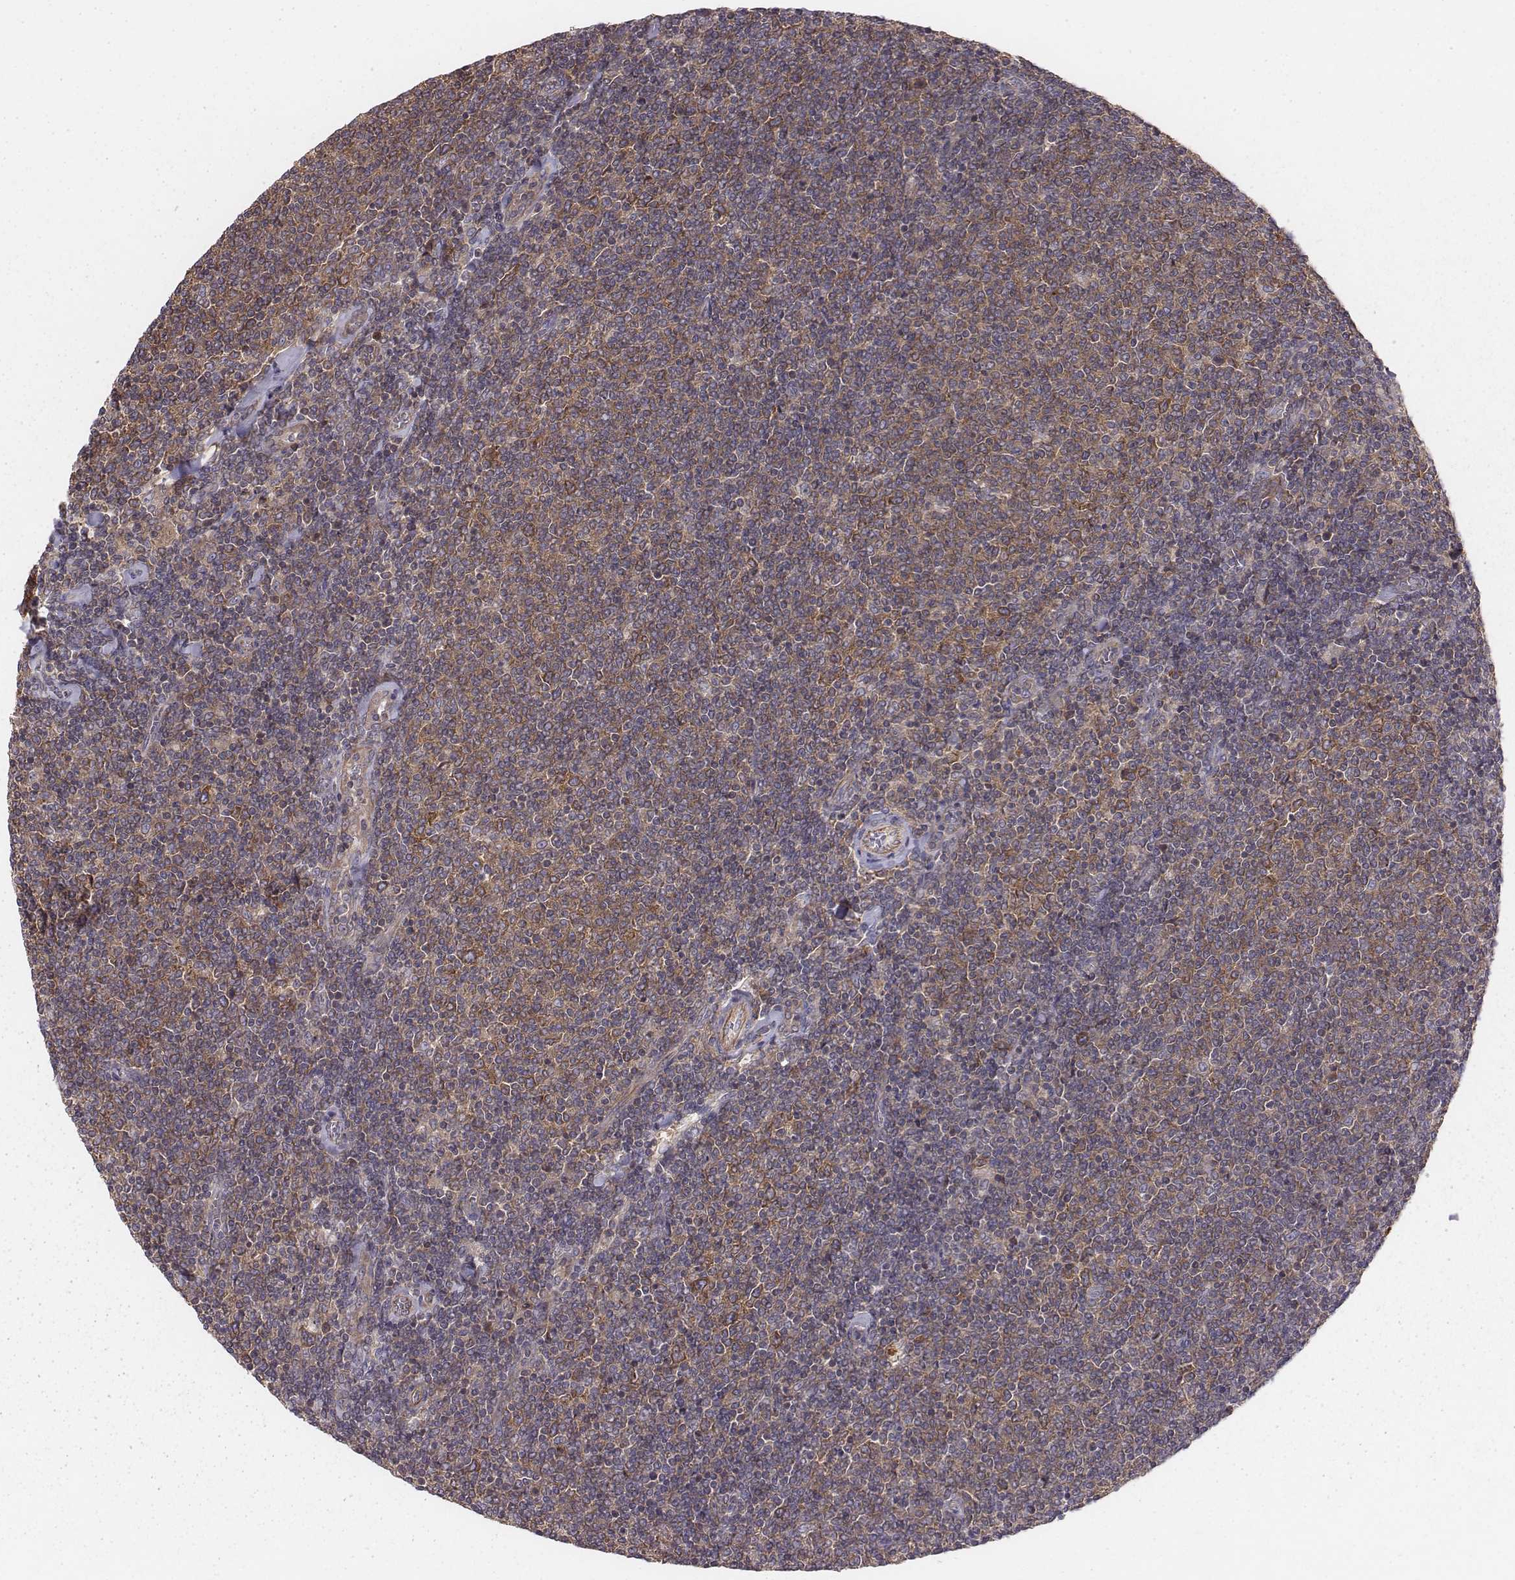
{"staining": {"intensity": "moderate", "quantity": ">75%", "location": "cytoplasmic/membranous"}, "tissue": "lymphoma", "cell_type": "Tumor cells", "image_type": "cancer", "snomed": [{"axis": "morphology", "description": "Malignant lymphoma, non-Hodgkin's type, Low grade"}, {"axis": "topography", "description": "Lymph node"}], "caption": "DAB (3,3'-diaminobenzidine) immunohistochemical staining of human low-grade malignant lymphoma, non-Hodgkin's type displays moderate cytoplasmic/membranous protein staining in approximately >75% of tumor cells.", "gene": "CAD", "patient": {"sex": "male", "age": 52}}